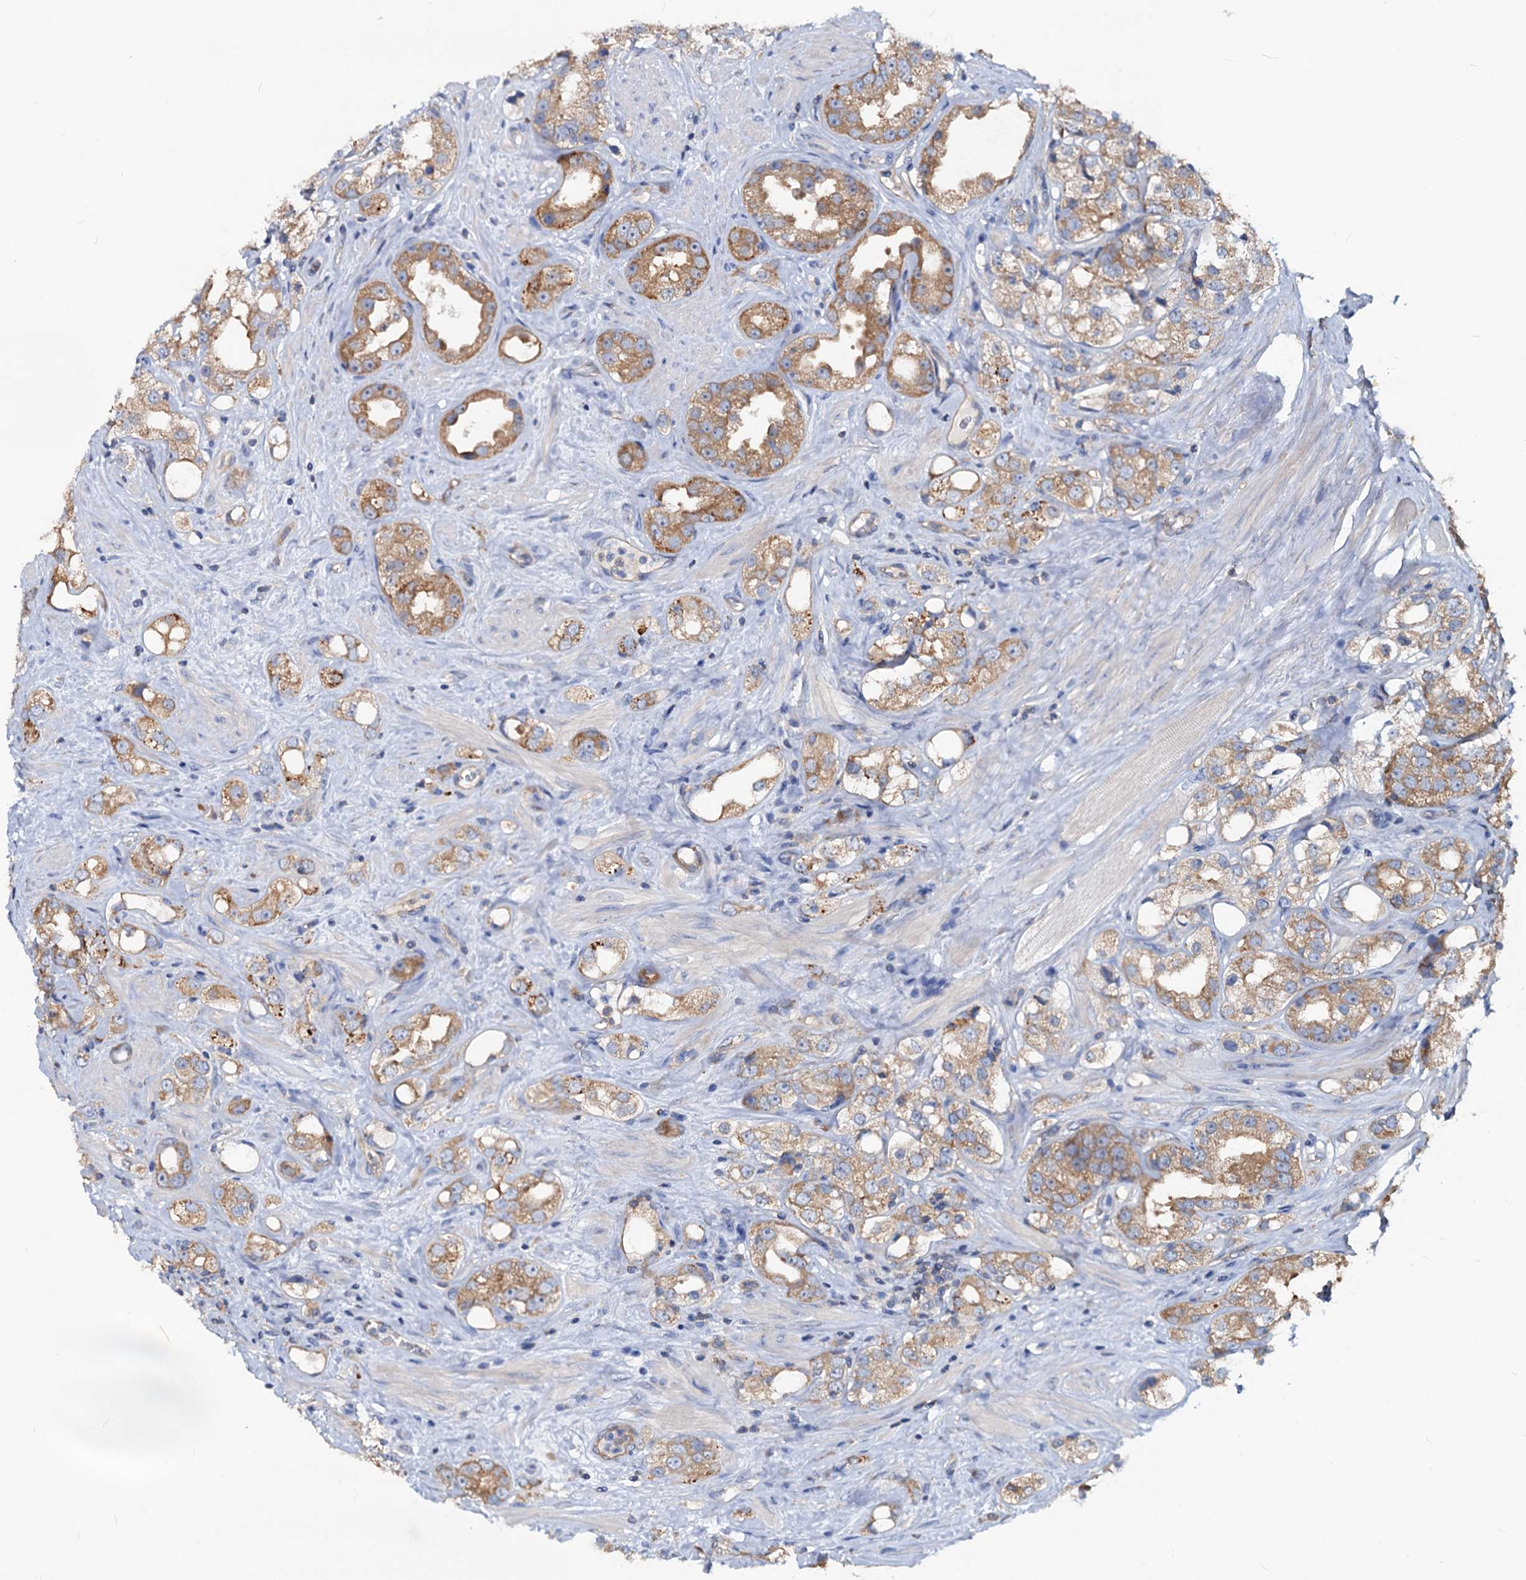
{"staining": {"intensity": "moderate", "quantity": ">75%", "location": "cytoplasmic/membranous"}, "tissue": "prostate cancer", "cell_type": "Tumor cells", "image_type": "cancer", "snomed": [{"axis": "morphology", "description": "Adenocarcinoma, NOS"}, {"axis": "topography", "description": "Prostate"}], "caption": "Immunohistochemistry (IHC) histopathology image of neoplastic tissue: prostate cancer (adenocarcinoma) stained using immunohistochemistry demonstrates medium levels of moderate protein expression localized specifically in the cytoplasmic/membranous of tumor cells, appearing as a cytoplasmic/membranous brown color.", "gene": "IDI1", "patient": {"sex": "male", "age": 79}}